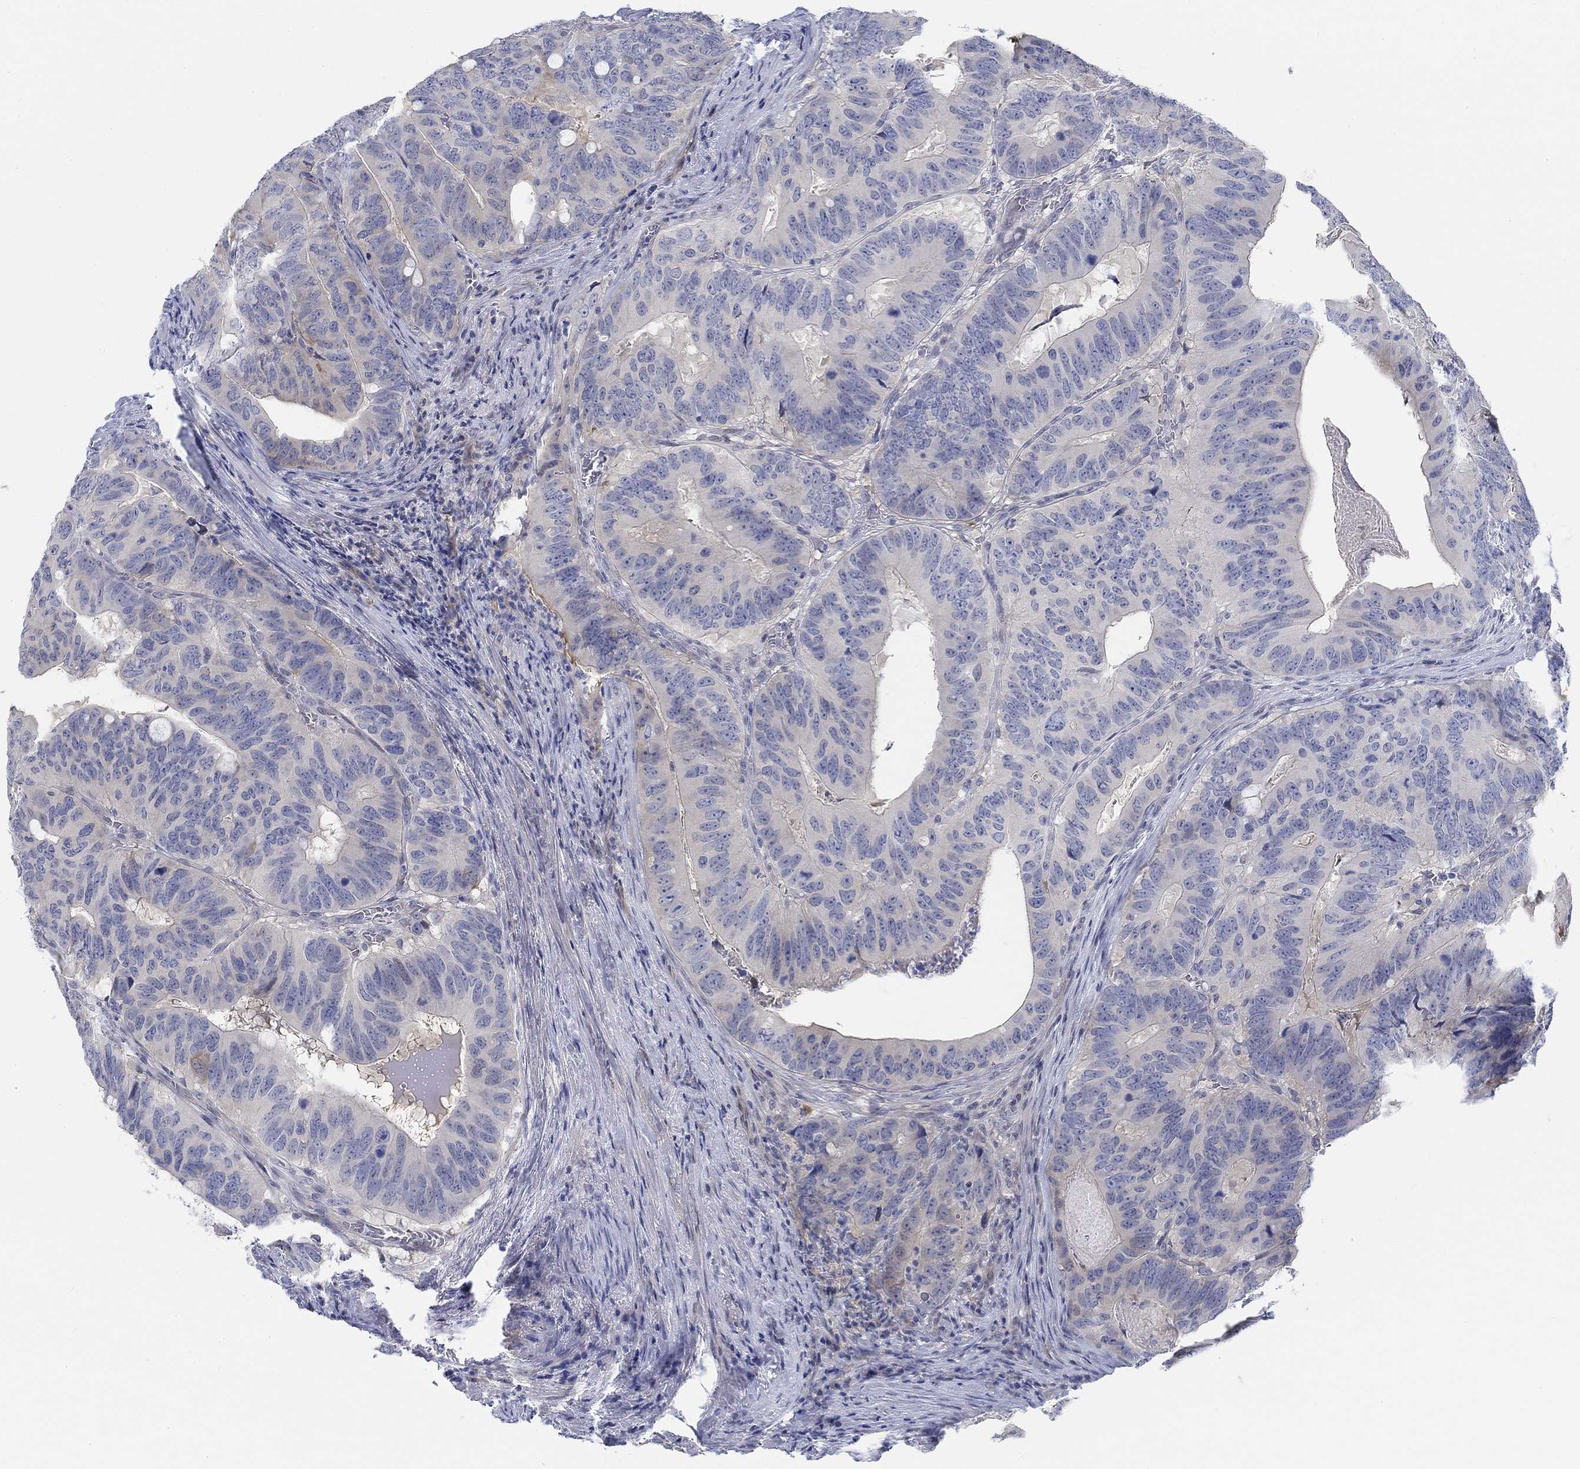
{"staining": {"intensity": "negative", "quantity": "none", "location": "none"}, "tissue": "colorectal cancer", "cell_type": "Tumor cells", "image_type": "cancer", "snomed": [{"axis": "morphology", "description": "Adenocarcinoma, NOS"}, {"axis": "topography", "description": "Colon"}], "caption": "A histopathology image of human adenocarcinoma (colorectal) is negative for staining in tumor cells.", "gene": "SNTG2", "patient": {"sex": "male", "age": 79}}